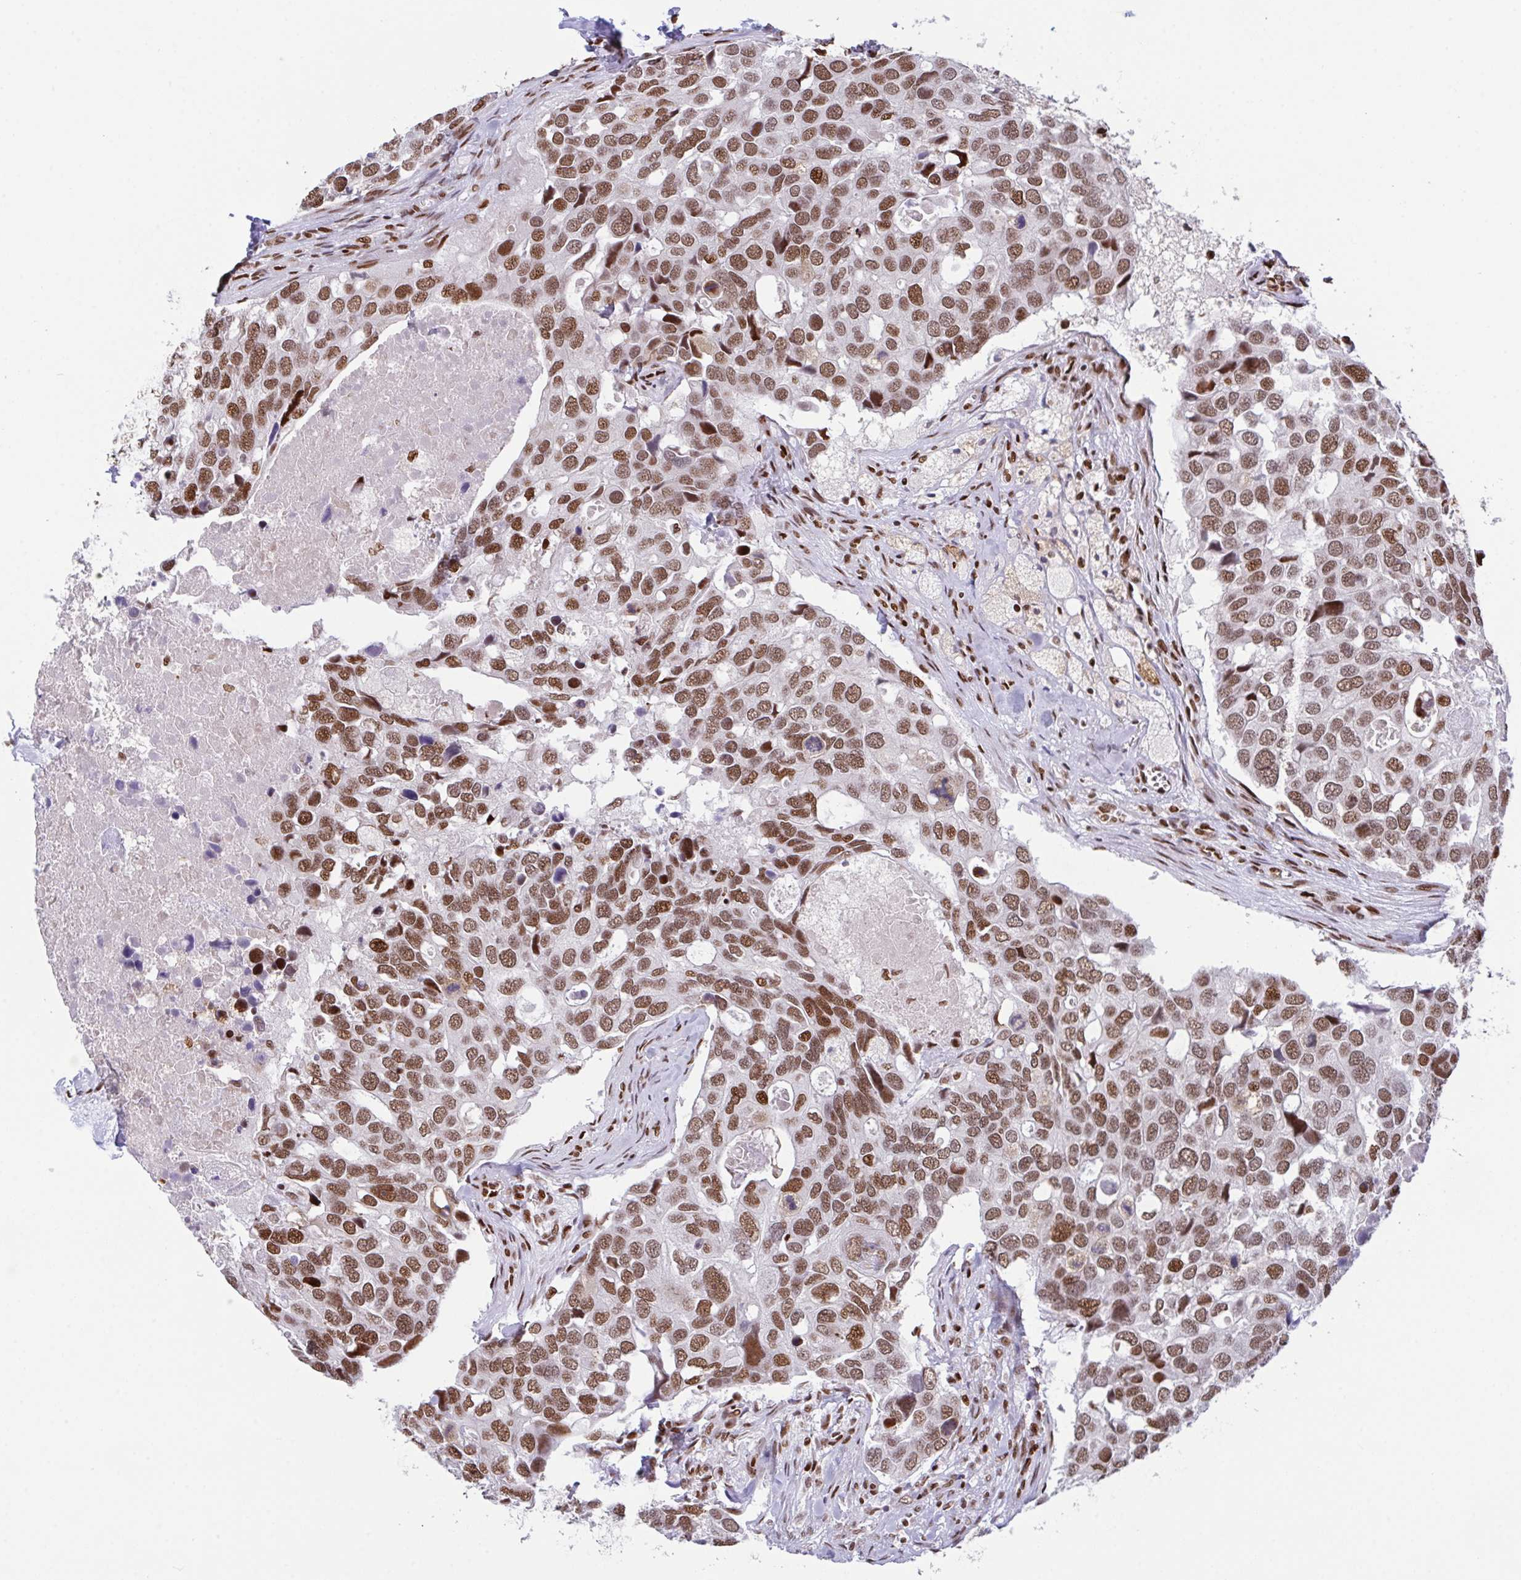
{"staining": {"intensity": "moderate", "quantity": ">75%", "location": "nuclear"}, "tissue": "breast cancer", "cell_type": "Tumor cells", "image_type": "cancer", "snomed": [{"axis": "morphology", "description": "Duct carcinoma"}, {"axis": "topography", "description": "Breast"}], "caption": "Moderate nuclear protein positivity is appreciated in approximately >75% of tumor cells in breast cancer.", "gene": "CLP1", "patient": {"sex": "female", "age": 83}}